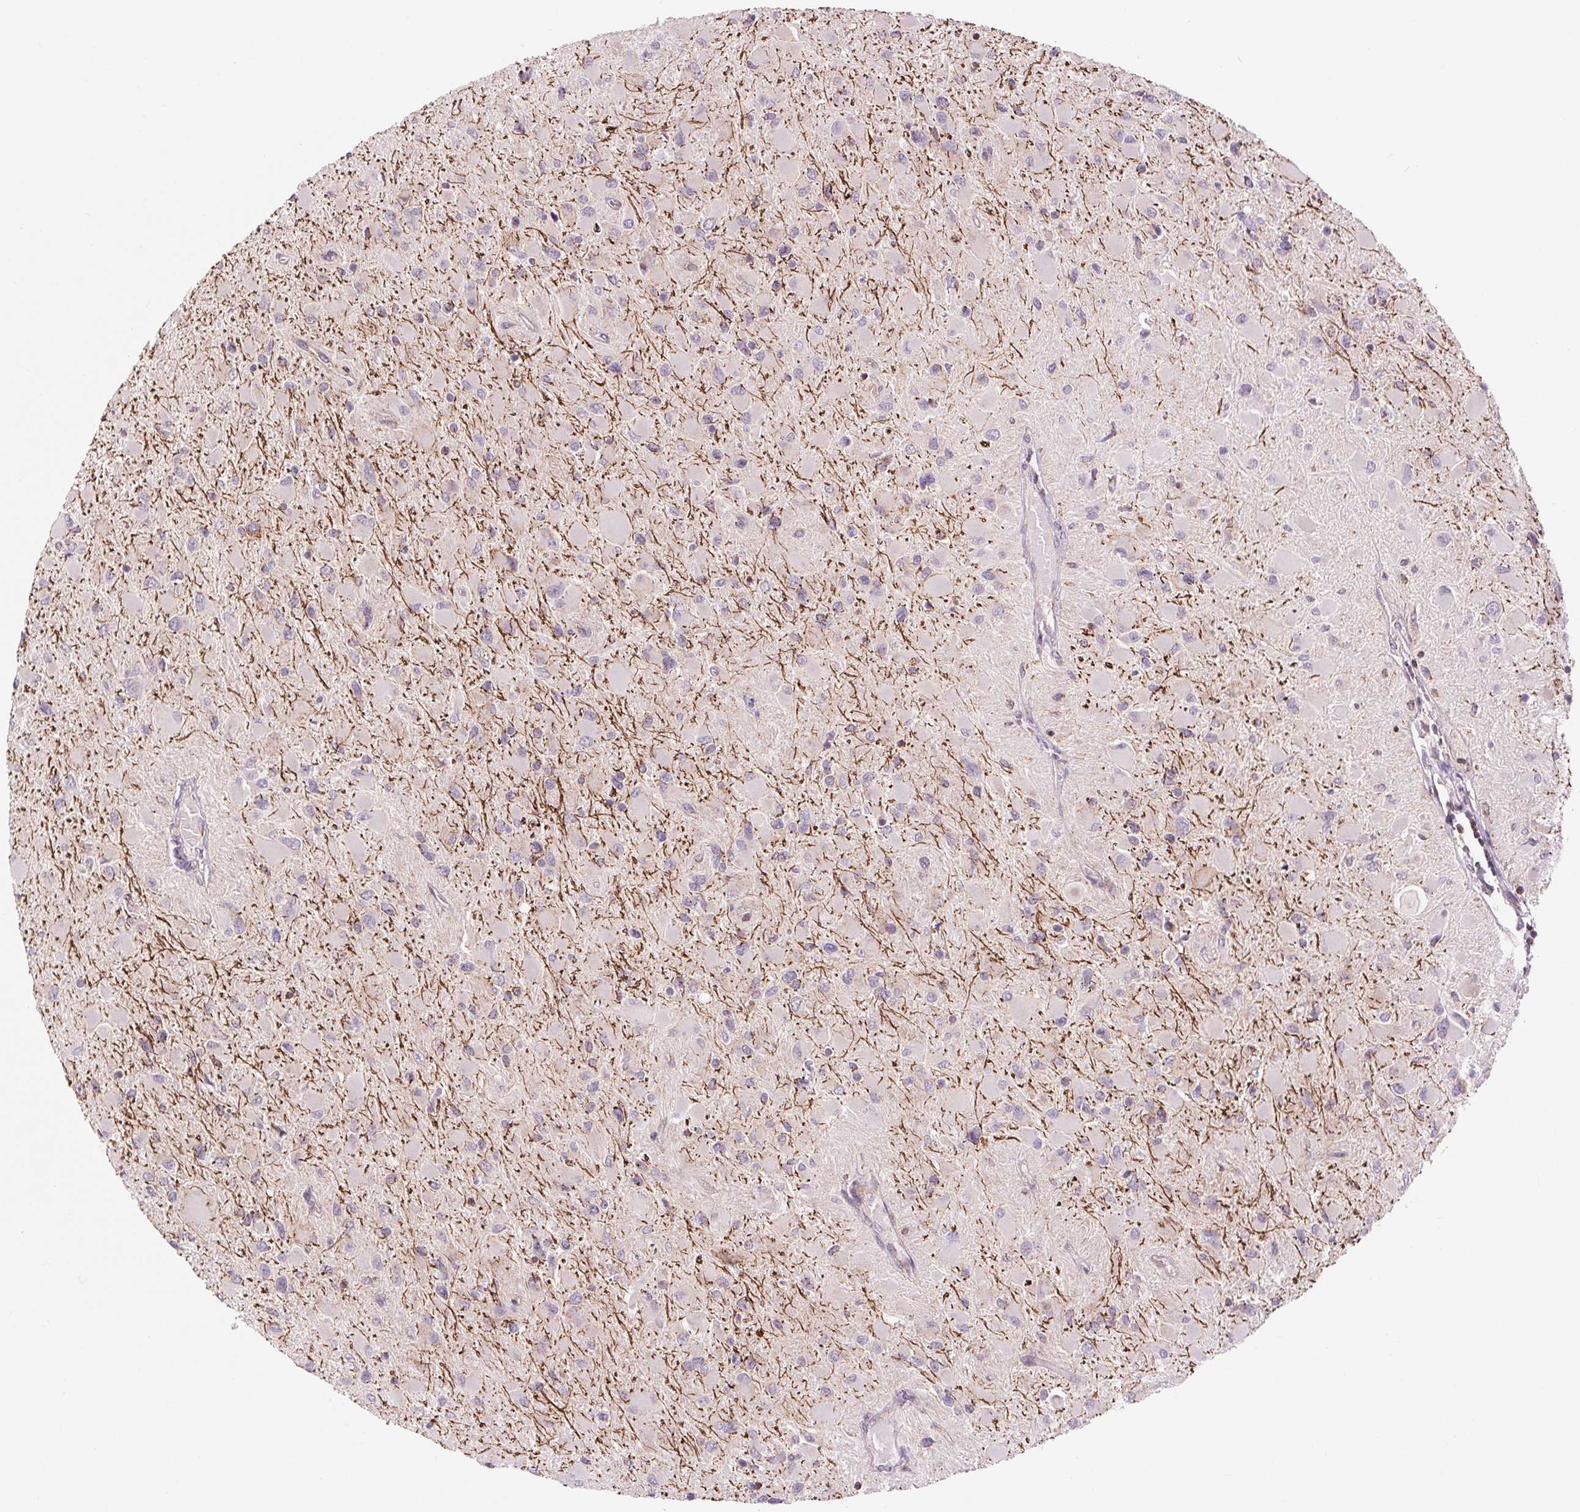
{"staining": {"intensity": "negative", "quantity": "none", "location": "none"}, "tissue": "glioma", "cell_type": "Tumor cells", "image_type": "cancer", "snomed": [{"axis": "morphology", "description": "Glioma, malignant, High grade"}, {"axis": "topography", "description": "Cerebral cortex"}], "caption": "Immunohistochemistry of glioma shows no positivity in tumor cells.", "gene": "COX6A1", "patient": {"sex": "female", "age": 36}}